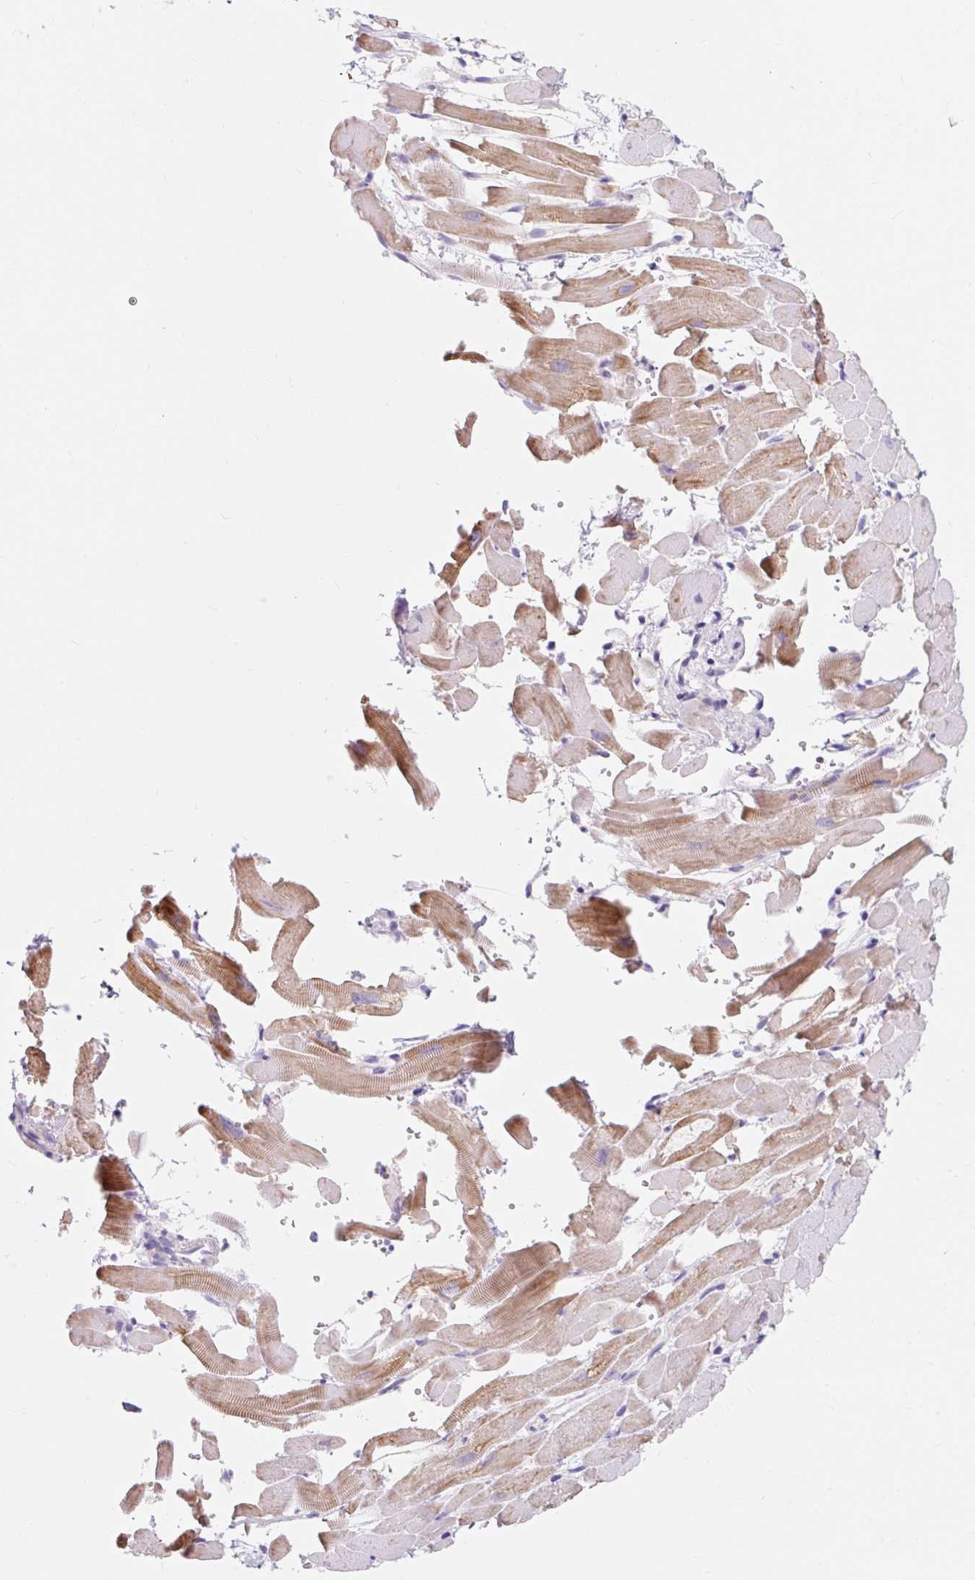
{"staining": {"intensity": "moderate", "quantity": ">75%", "location": "cytoplasmic/membranous"}, "tissue": "heart muscle", "cell_type": "Cardiomyocytes", "image_type": "normal", "snomed": [{"axis": "morphology", "description": "Normal tissue, NOS"}, {"axis": "topography", "description": "Heart"}], "caption": "Immunohistochemical staining of benign heart muscle displays medium levels of moderate cytoplasmic/membranous expression in approximately >75% of cardiomyocytes.", "gene": "ITPK1", "patient": {"sex": "male", "age": 37}}